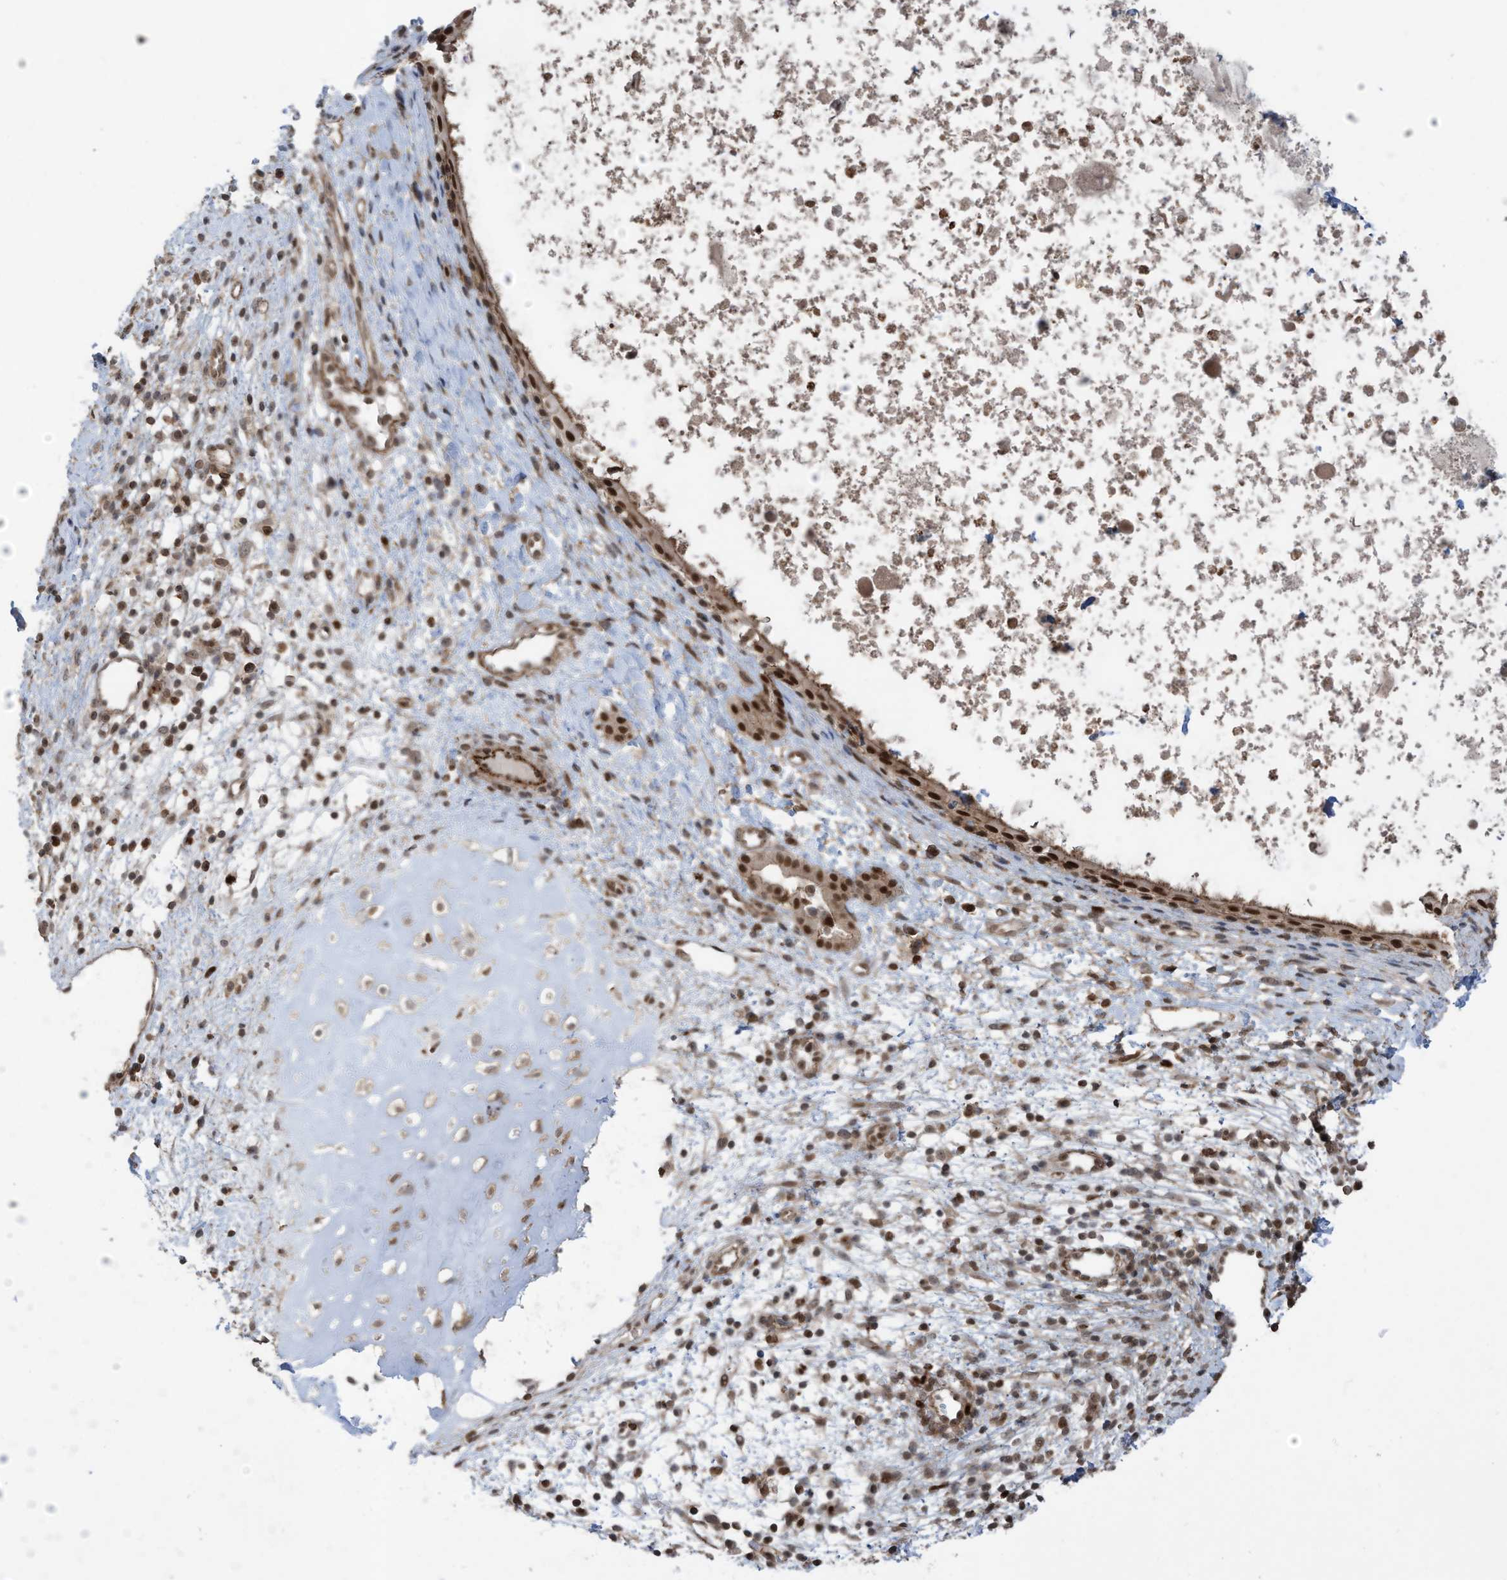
{"staining": {"intensity": "strong", "quantity": ">75%", "location": "nuclear"}, "tissue": "nasopharynx", "cell_type": "Respiratory epithelial cells", "image_type": "normal", "snomed": [{"axis": "morphology", "description": "Normal tissue, NOS"}, {"axis": "topography", "description": "Nasopharynx"}], "caption": "Brown immunohistochemical staining in benign nasopharynx displays strong nuclear staining in approximately >75% of respiratory epithelial cells.", "gene": "REPIN1", "patient": {"sex": "male", "age": 22}}